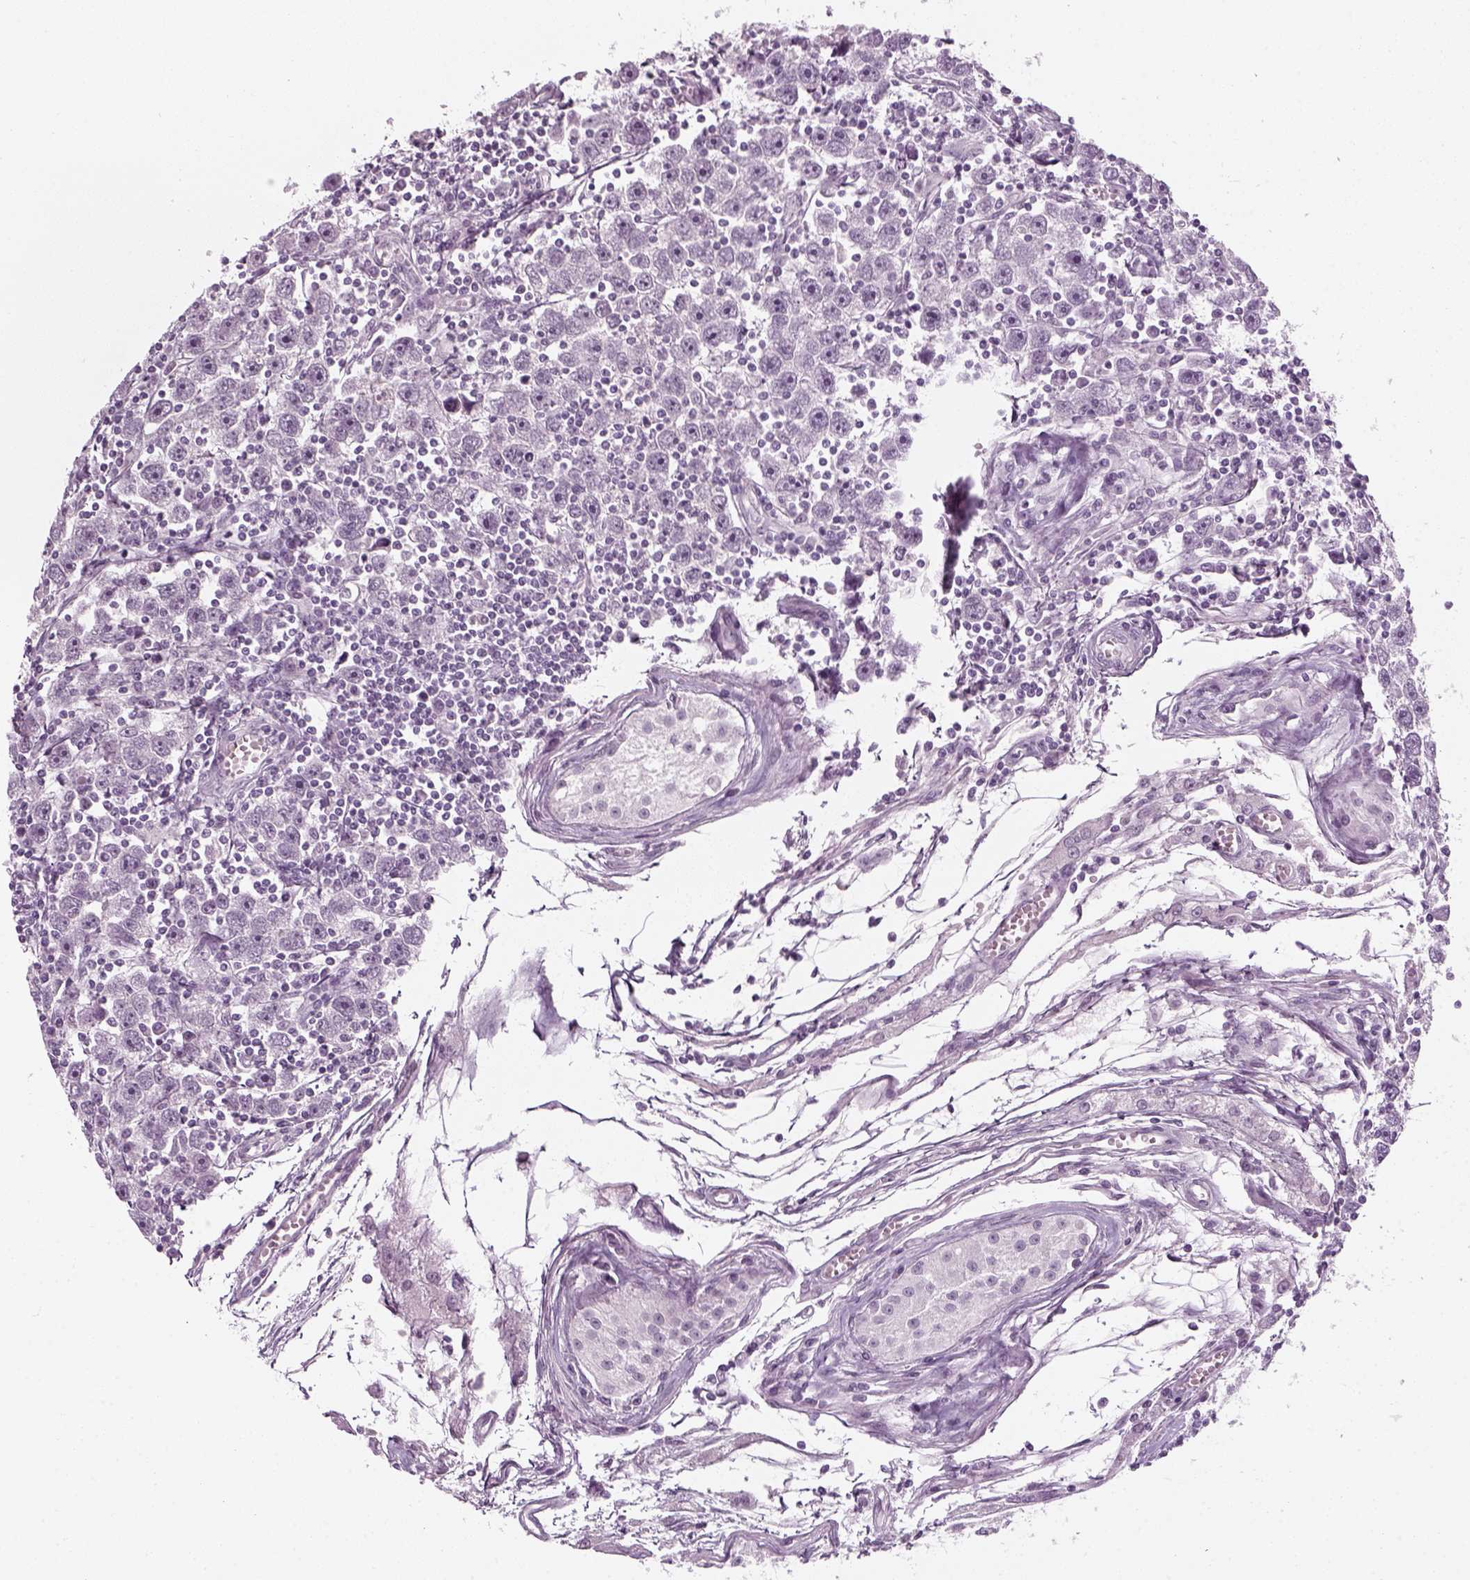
{"staining": {"intensity": "negative", "quantity": "none", "location": "none"}, "tissue": "testis cancer", "cell_type": "Tumor cells", "image_type": "cancer", "snomed": [{"axis": "morphology", "description": "Seminoma, NOS"}, {"axis": "topography", "description": "Testis"}], "caption": "Immunohistochemistry (IHC) image of neoplastic tissue: testis seminoma stained with DAB (3,3'-diaminobenzidine) reveals no significant protein positivity in tumor cells.", "gene": "KRT75", "patient": {"sex": "male", "age": 30}}